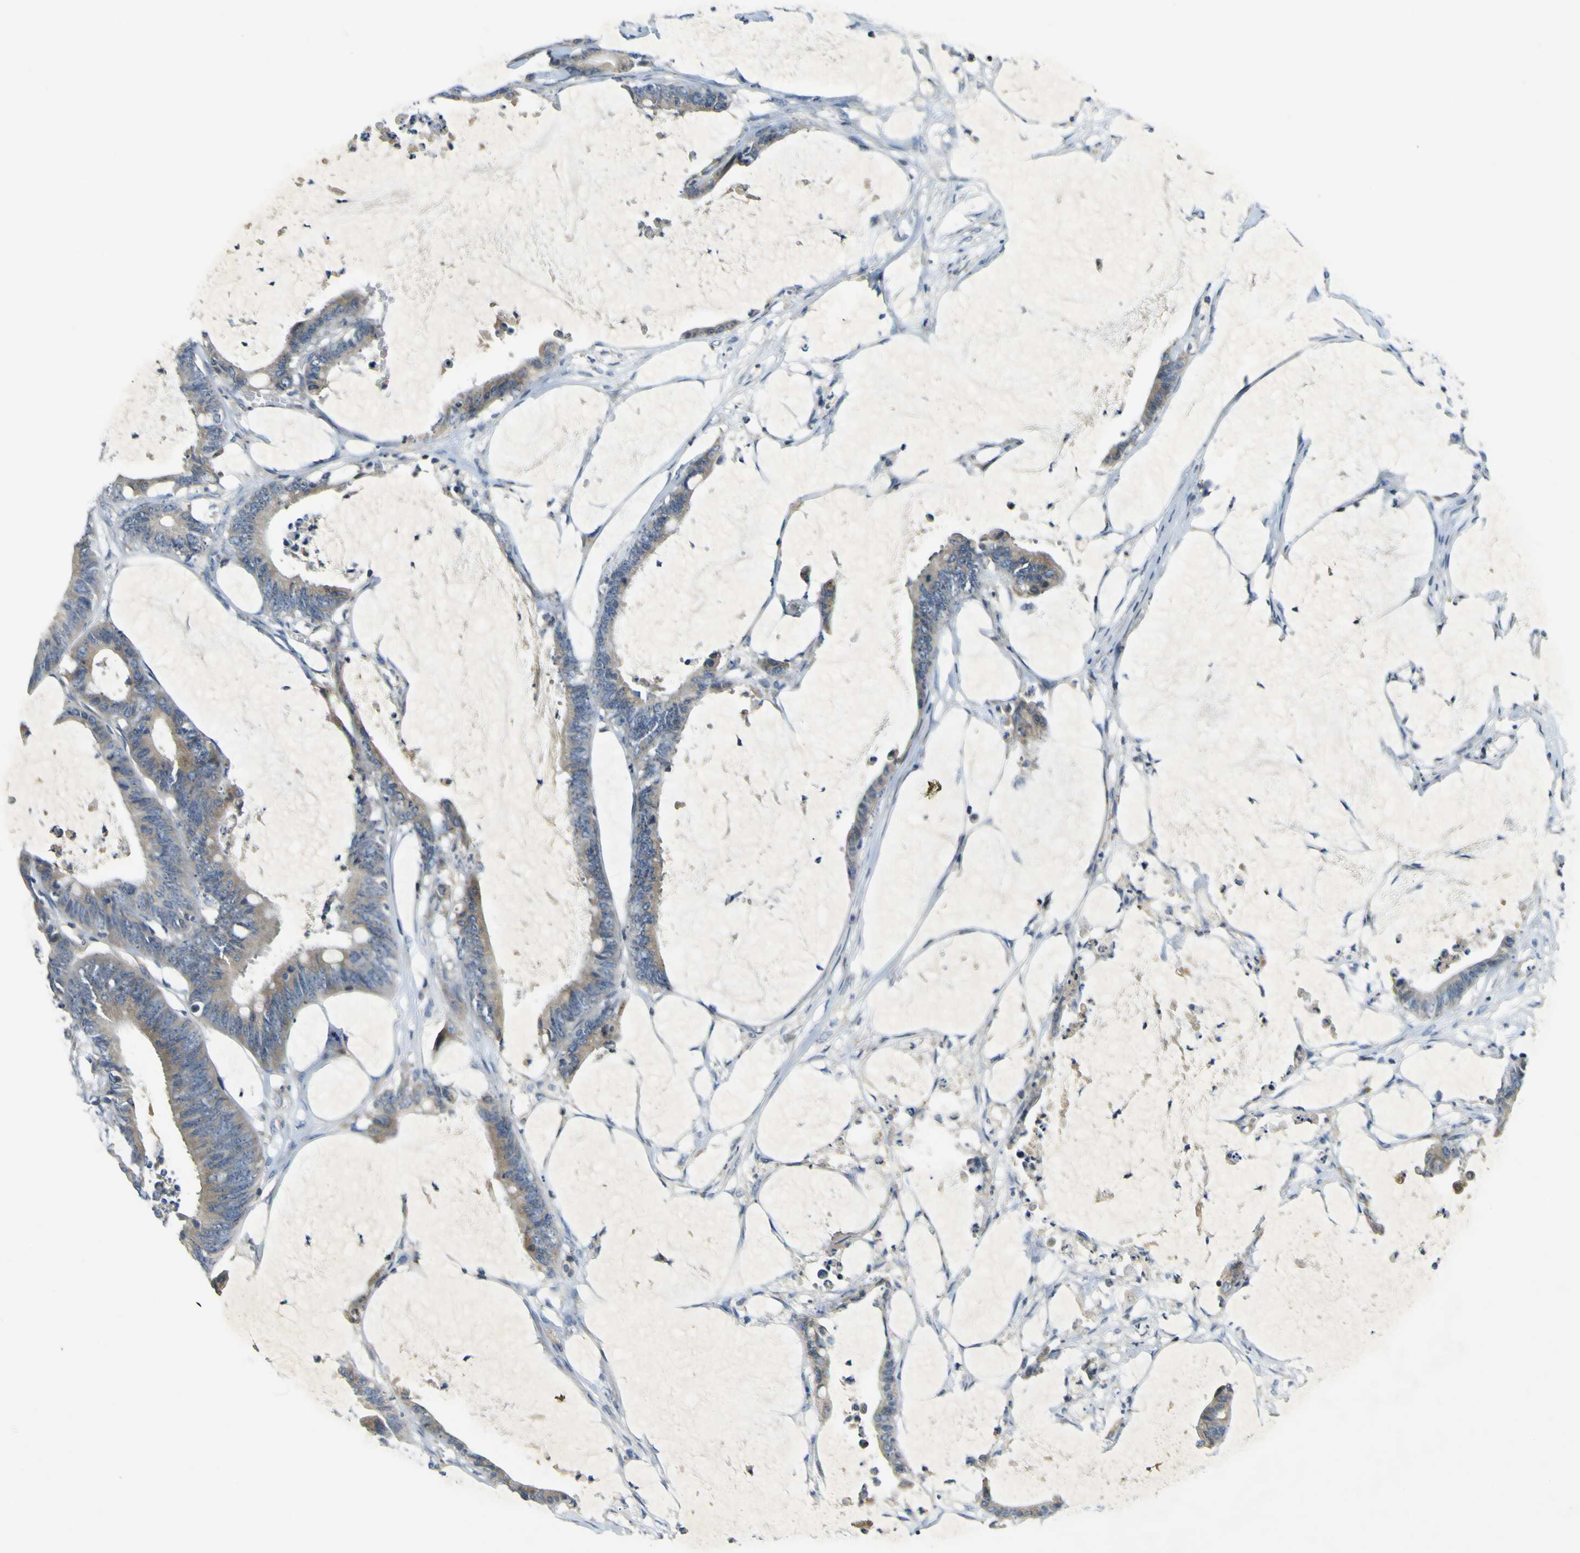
{"staining": {"intensity": "weak", "quantity": ">75%", "location": "cytoplasmic/membranous"}, "tissue": "colorectal cancer", "cell_type": "Tumor cells", "image_type": "cancer", "snomed": [{"axis": "morphology", "description": "Adenocarcinoma, NOS"}, {"axis": "topography", "description": "Rectum"}], "caption": "Protein staining of adenocarcinoma (colorectal) tissue reveals weak cytoplasmic/membranous positivity in about >75% of tumor cells.", "gene": "LDLR", "patient": {"sex": "female", "age": 66}}